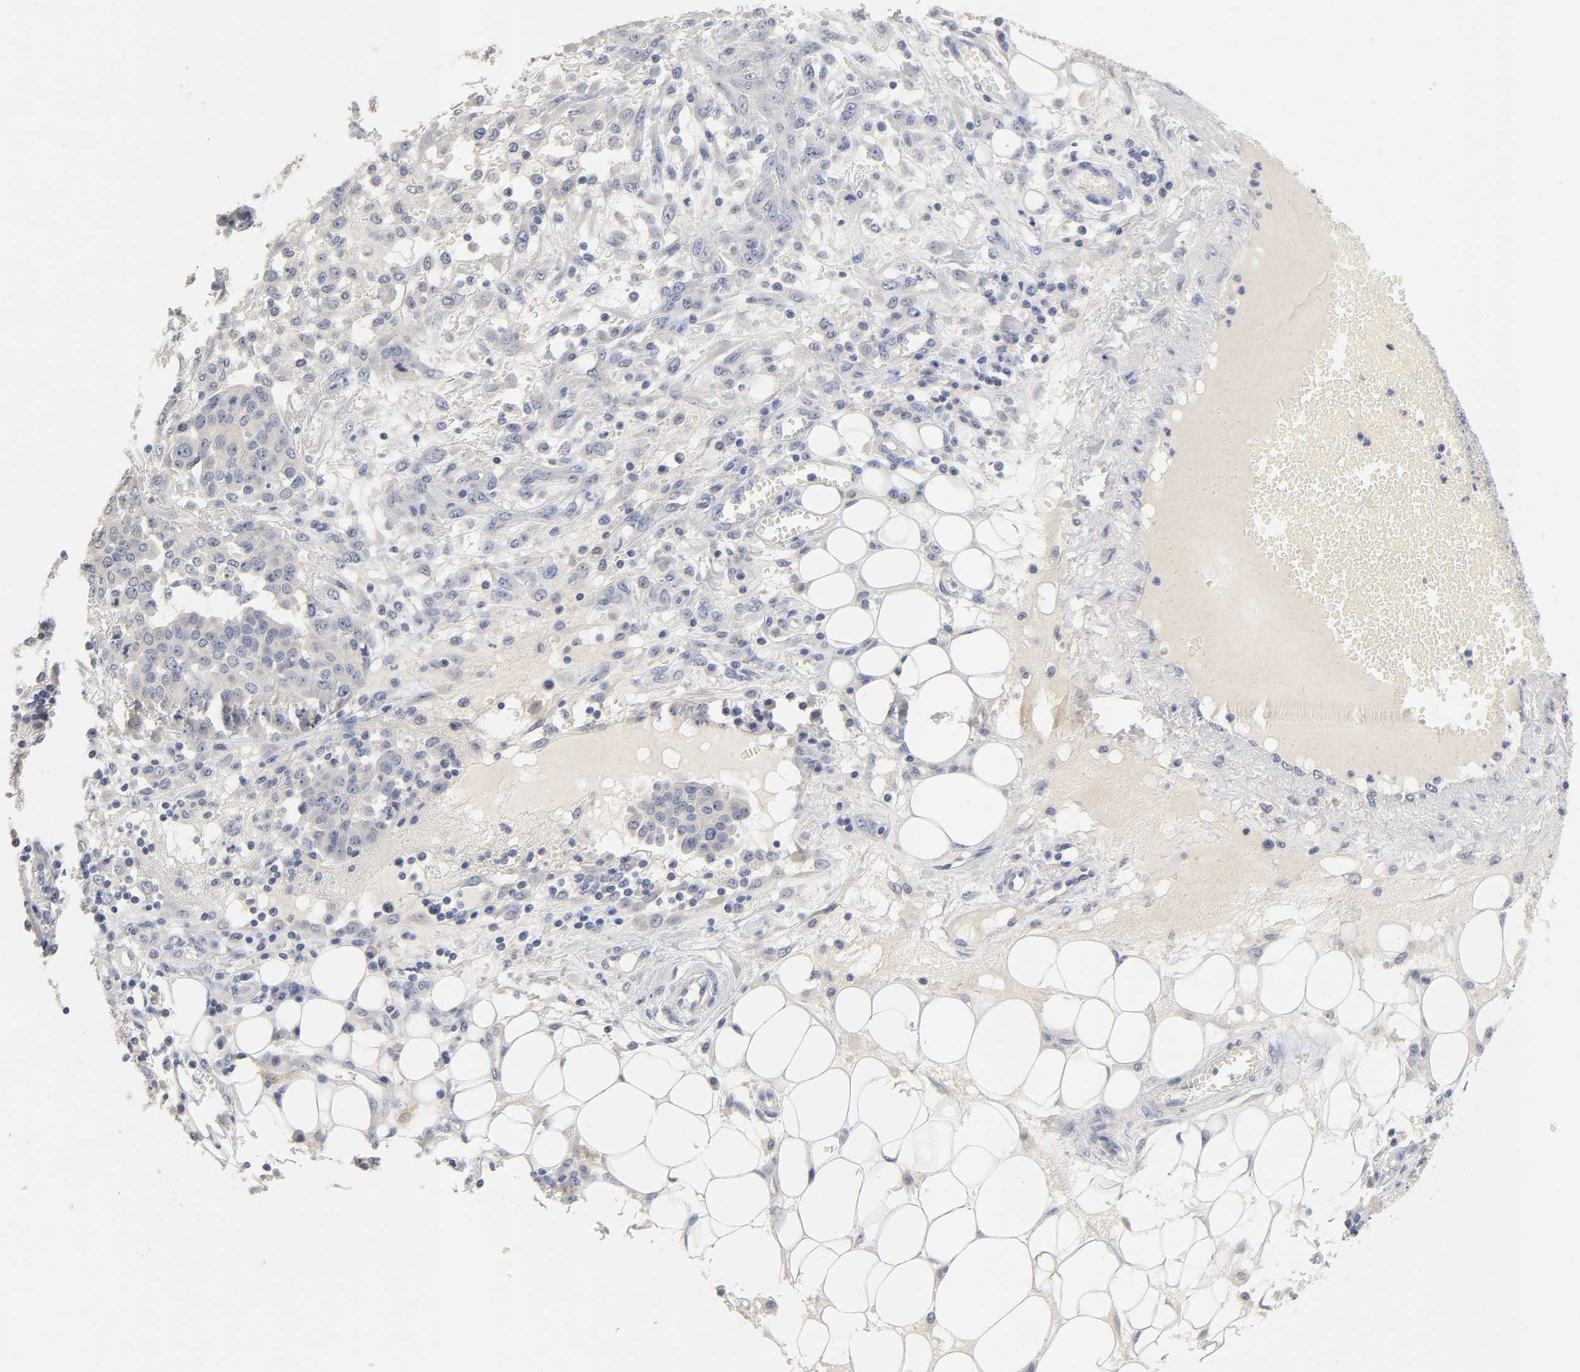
{"staining": {"intensity": "negative", "quantity": "none", "location": "none"}, "tissue": "ovarian cancer", "cell_type": "Tumor cells", "image_type": "cancer", "snomed": [{"axis": "morphology", "description": "Cystadenocarcinoma, serous, NOS"}, {"axis": "topography", "description": "Soft tissue"}, {"axis": "topography", "description": "Ovary"}], "caption": "Immunohistochemistry of ovarian cancer demonstrates no expression in tumor cells. The staining was performed using DAB to visualize the protein expression in brown, while the nuclei were stained in blue with hematoxylin (Magnification: 20x).", "gene": "OVOL1", "patient": {"sex": "female", "age": 57}}